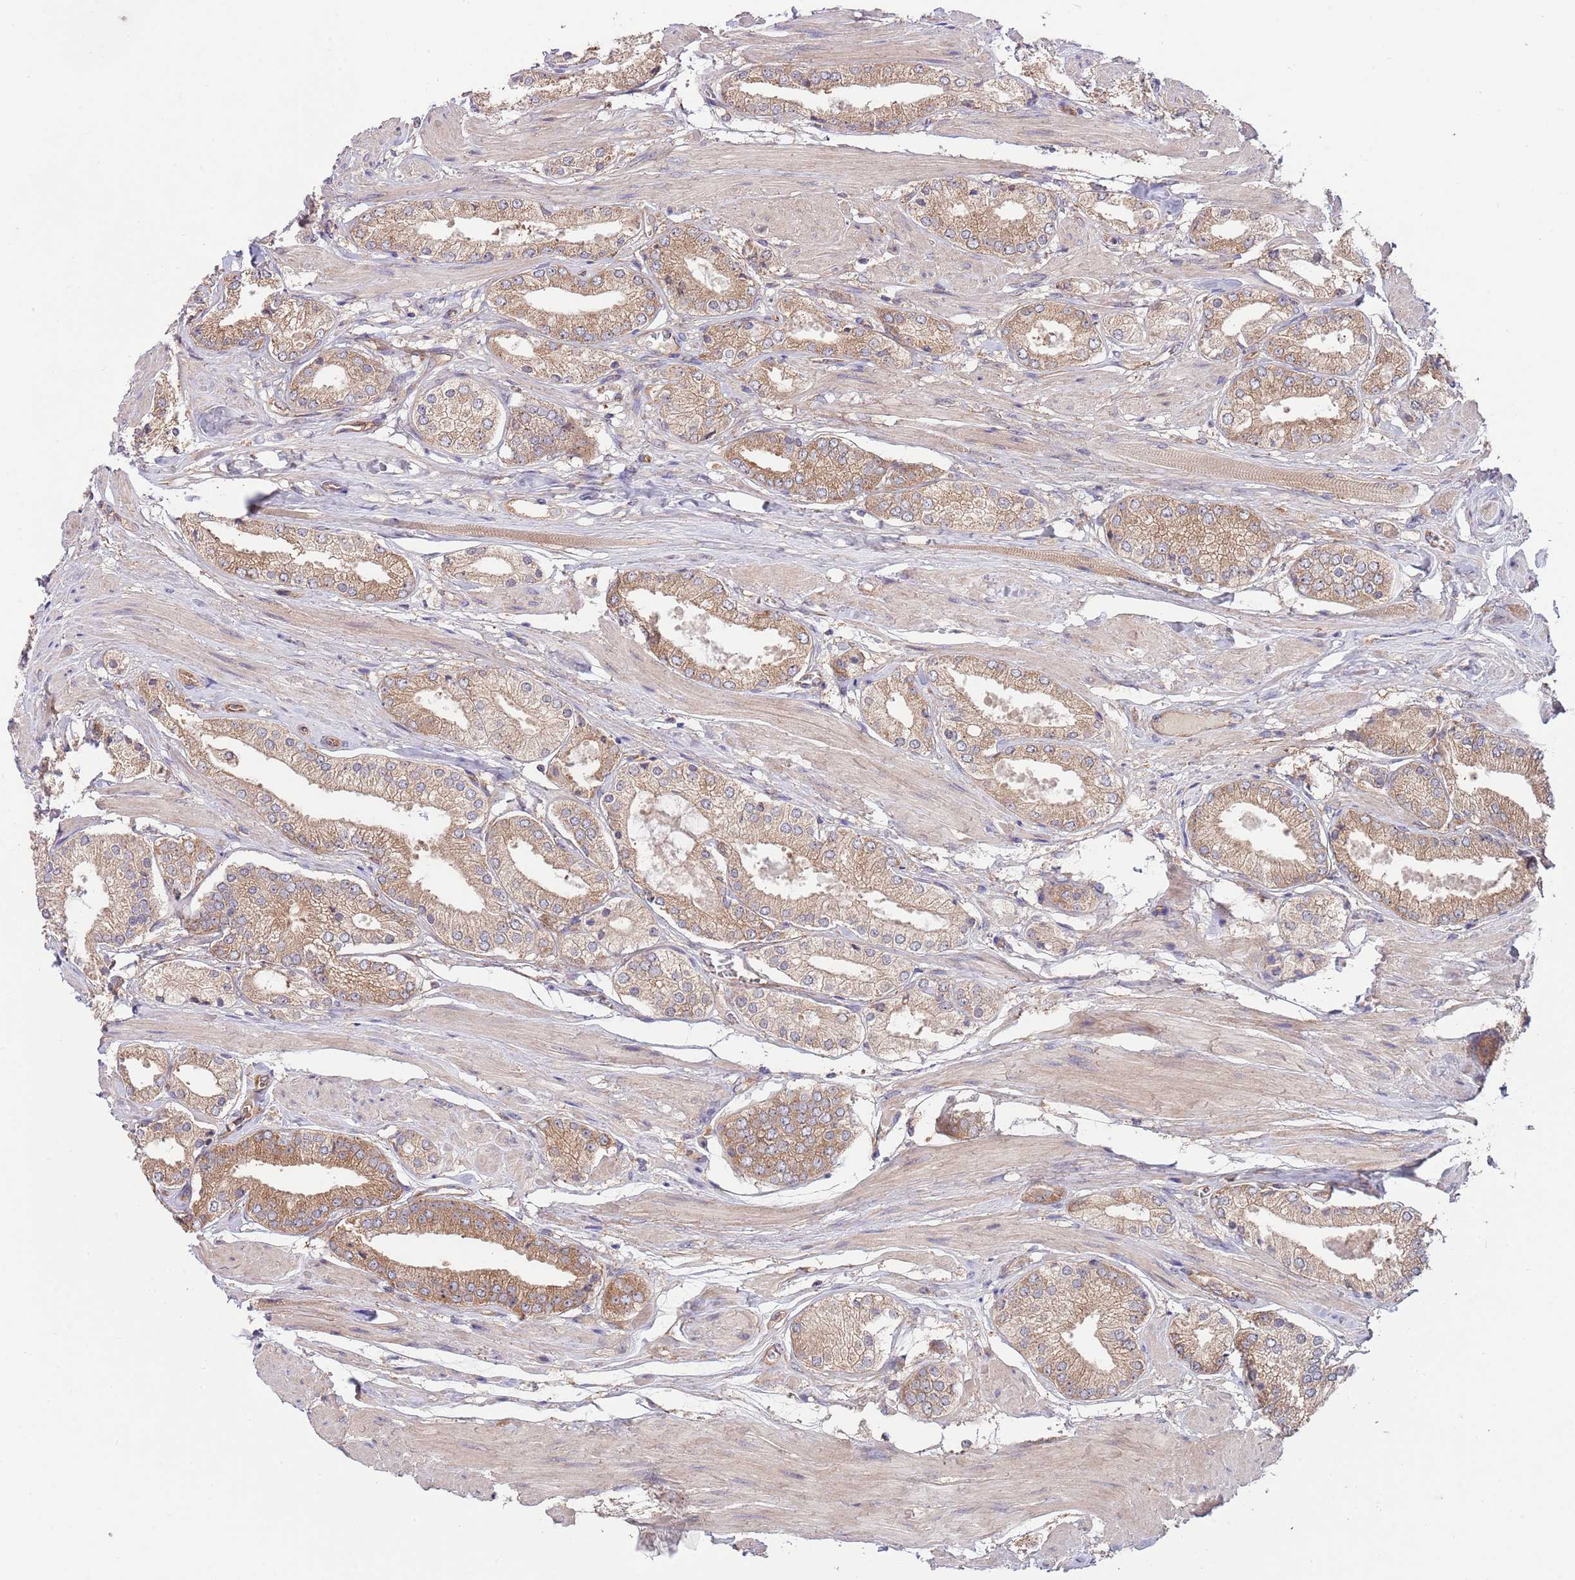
{"staining": {"intensity": "moderate", "quantity": ">75%", "location": "cytoplasmic/membranous"}, "tissue": "prostate cancer", "cell_type": "Tumor cells", "image_type": "cancer", "snomed": [{"axis": "morphology", "description": "Adenocarcinoma, High grade"}, {"axis": "topography", "description": "Prostate and seminal vesicle, NOS"}], "caption": "Moderate cytoplasmic/membranous expression is appreciated in approximately >75% of tumor cells in adenocarcinoma (high-grade) (prostate). The staining was performed using DAB (3,3'-diaminobenzidine) to visualize the protein expression in brown, while the nuclei were stained in blue with hematoxylin (Magnification: 20x).", "gene": "EIF3F", "patient": {"sex": "male", "age": 64}}